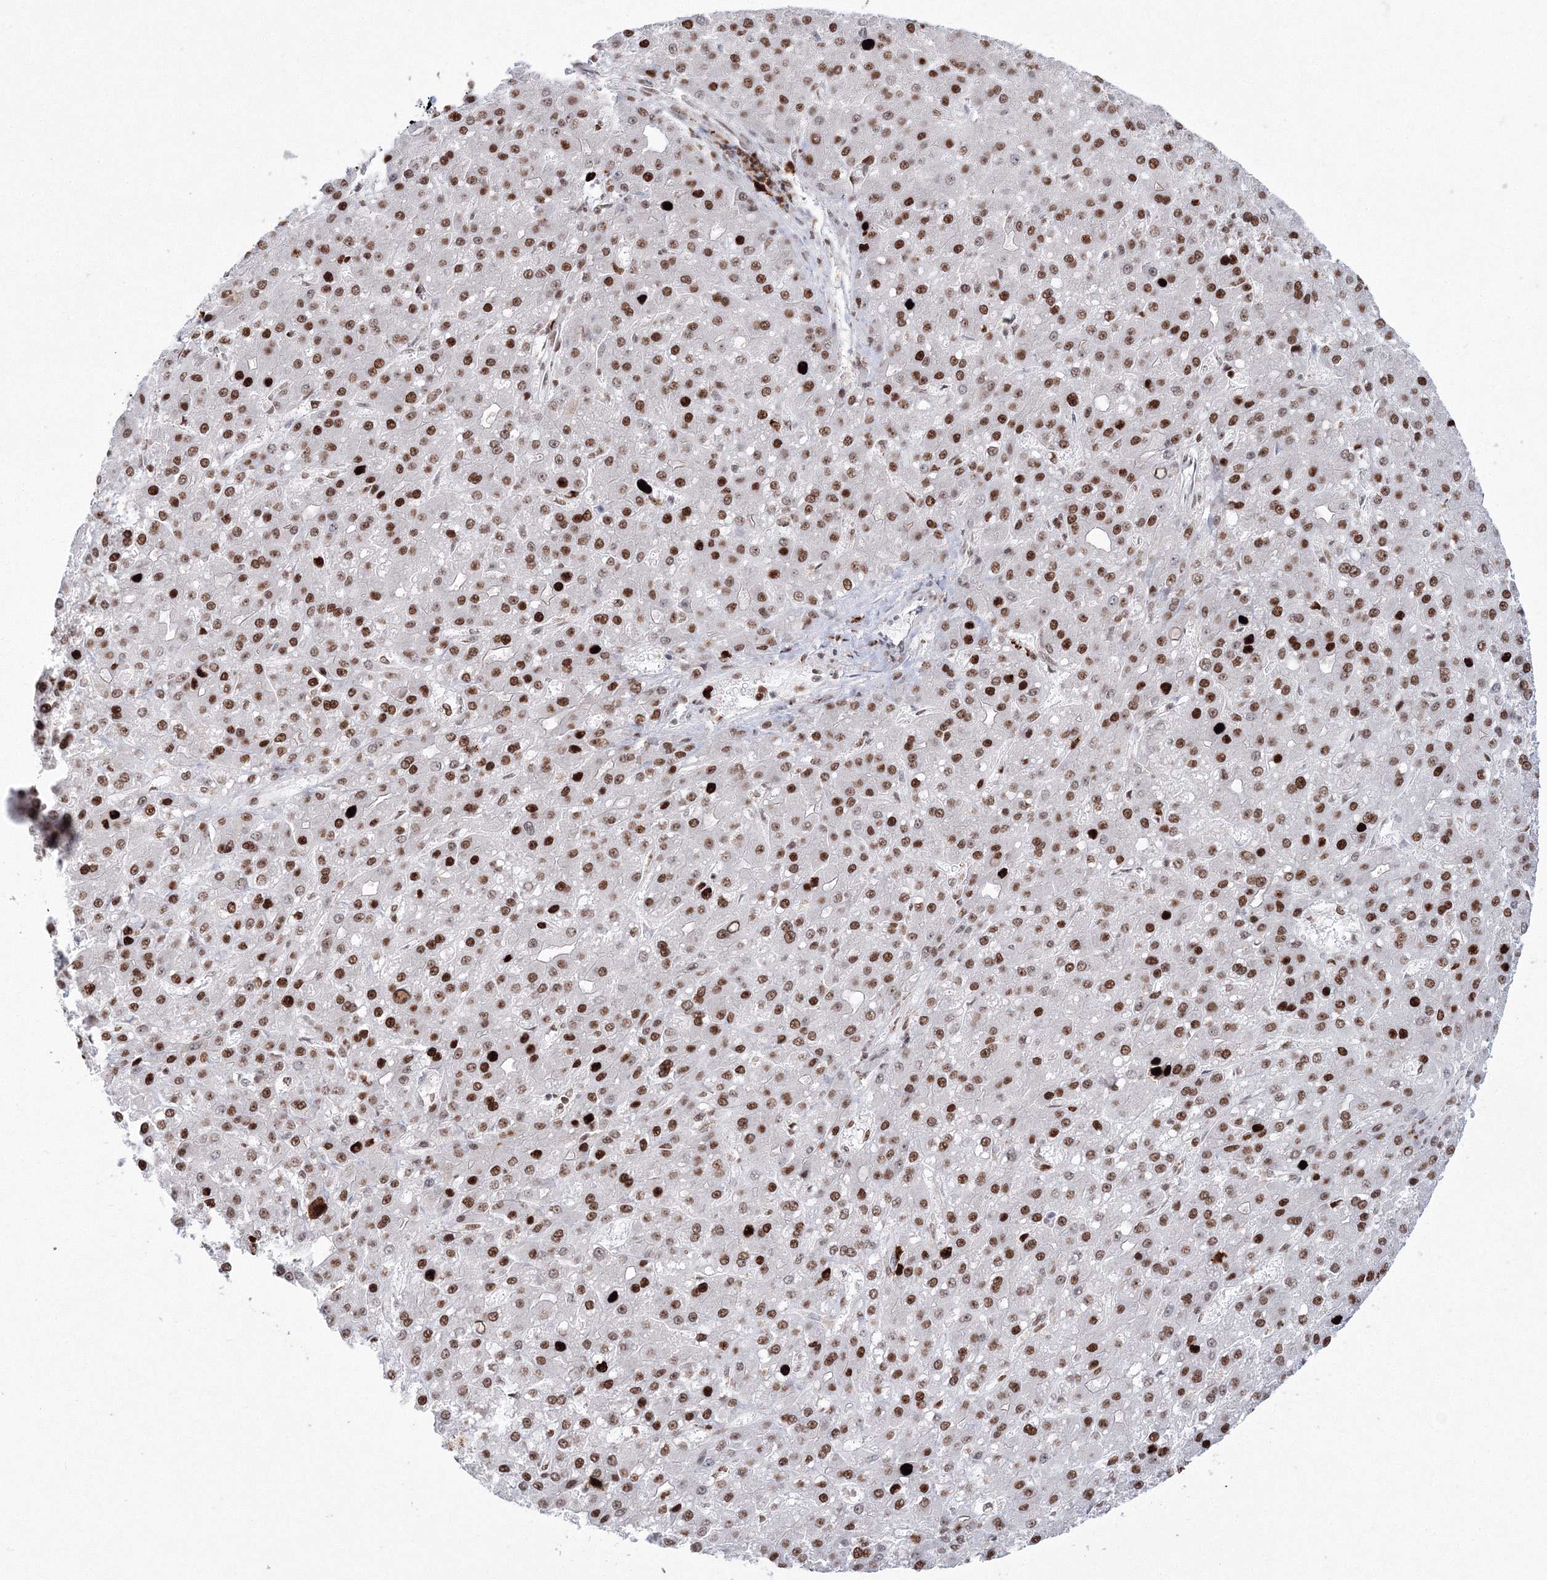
{"staining": {"intensity": "strong", "quantity": ">75%", "location": "nuclear"}, "tissue": "liver cancer", "cell_type": "Tumor cells", "image_type": "cancer", "snomed": [{"axis": "morphology", "description": "Carcinoma, Hepatocellular, NOS"}, {"axis": "topography", "description": "Liver"}], "caption": "Immunohistochemistry photomicrograph of liver cancer (hepatocellular carcinoma) stained for a protein (brown), which shows high levels of strong nuclear expression in approximately >75% of tumor cells.", "gene": "LIG1", "patient": {"sex": "male", "age": 67}}